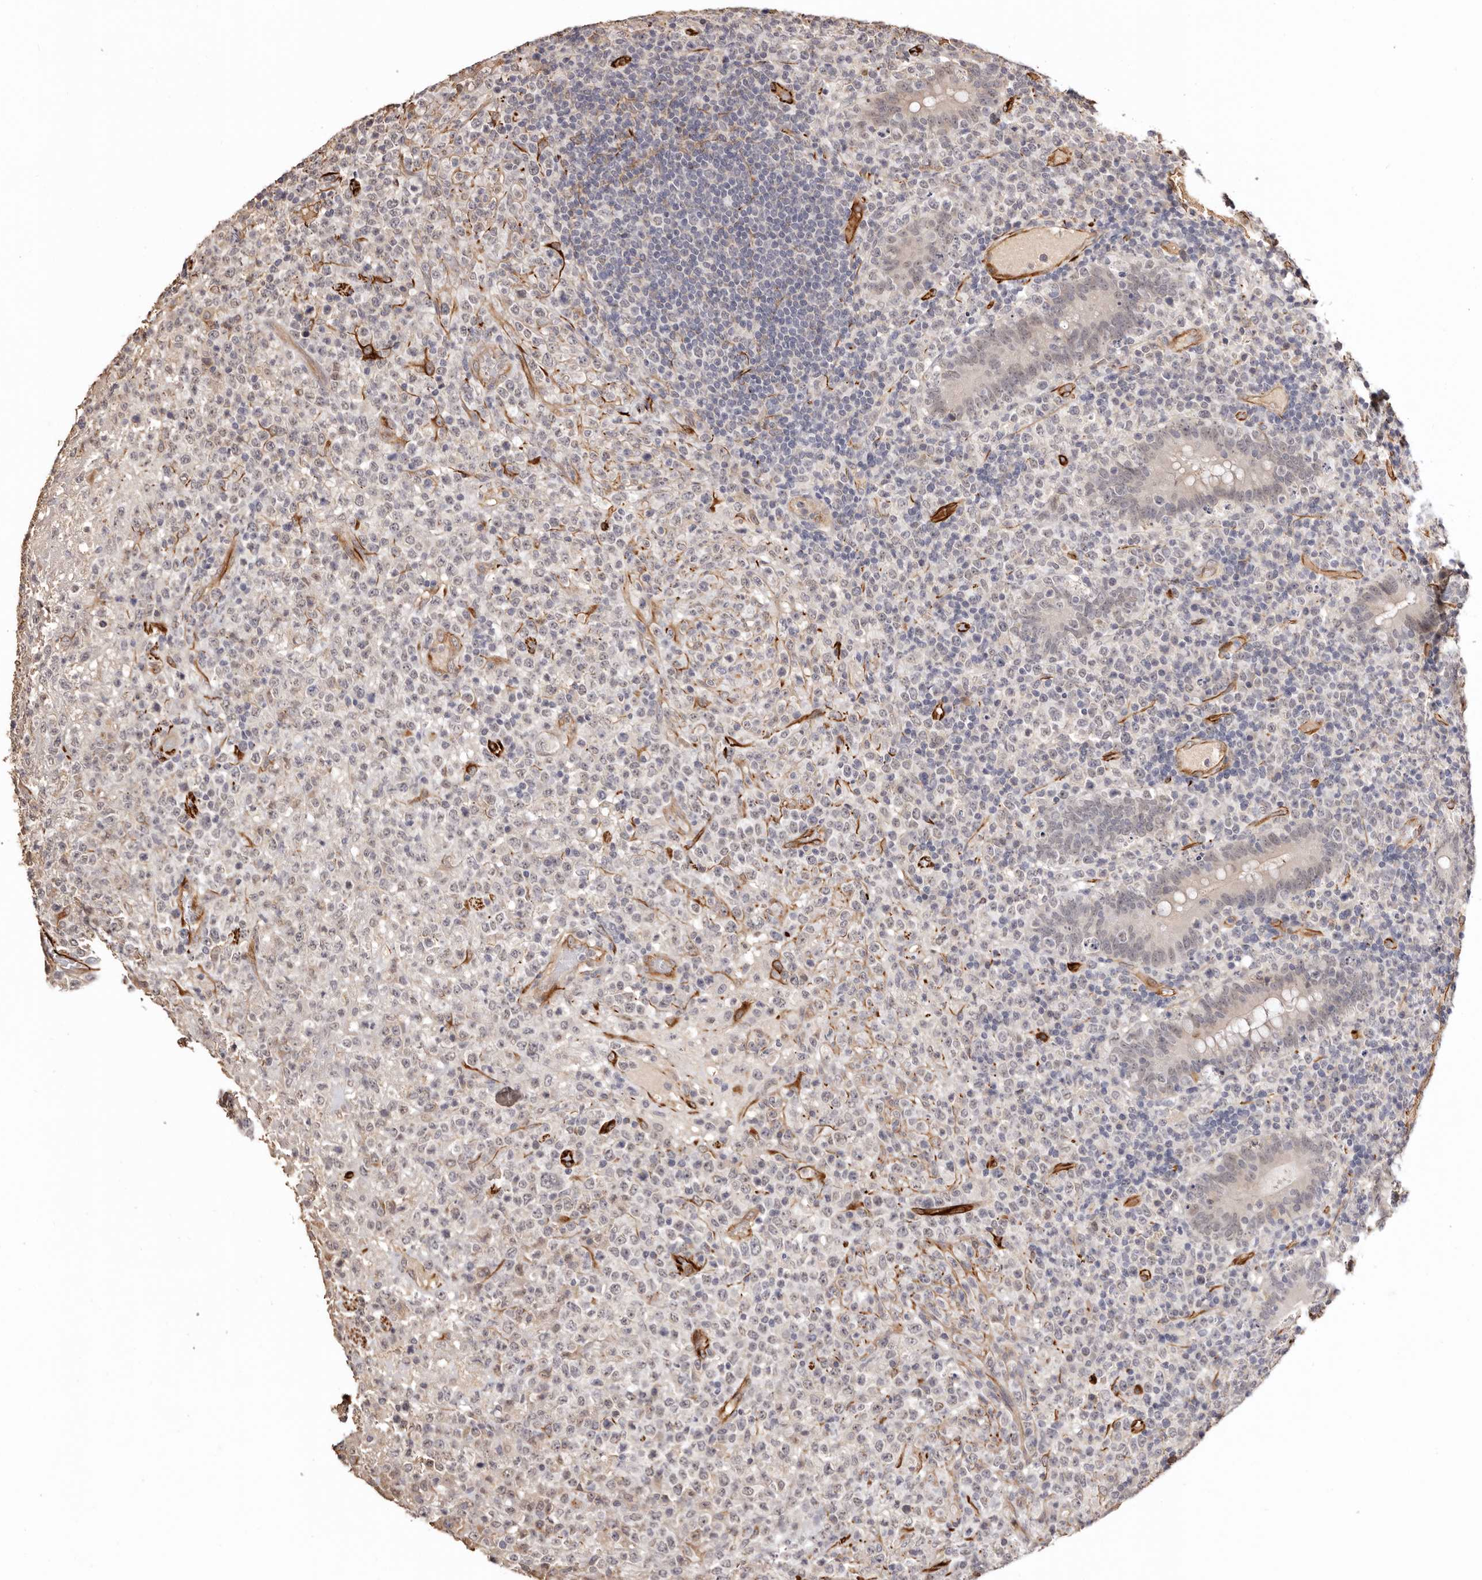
{"staining": {"intensity": "negative", "quantity": "none", "location": "none"}, "tissue": "lymphoma", "cell_type": "Tumor cells", "image_type": "cancer", "snomed": [{"axis": "morphology", "description": "Malignant lymphoma, non-Hodgkin's type, High grade"}, {"axis": "topography", "description": "Colon"}], "caption": "This is an IHC micrograph of high-grade malignant lymphoma, non-Hodgkin's type. There is no staining in tumor cells.", "gene": "ZNF557", "patient": {"sex": "female", "age": 53}}